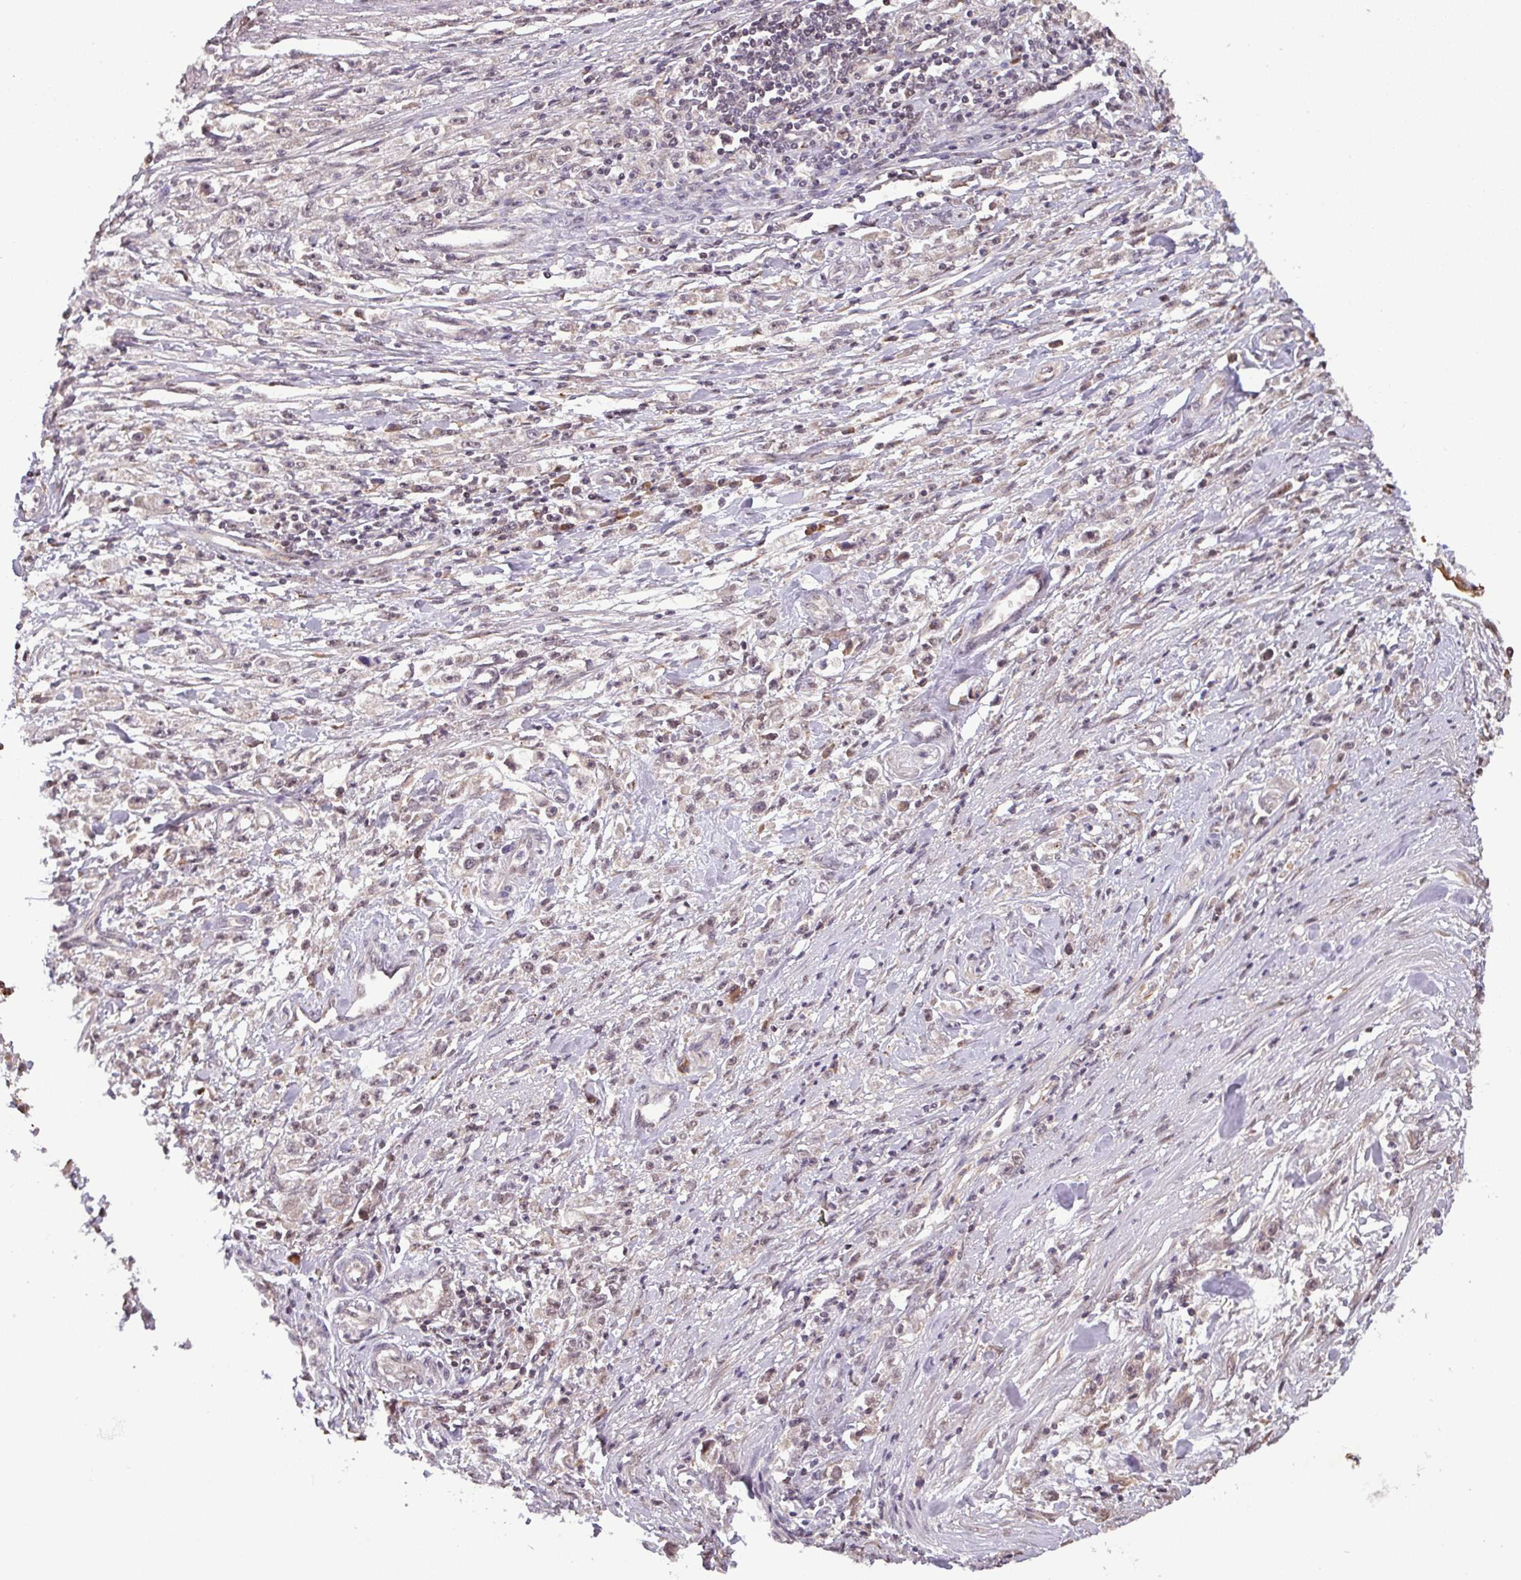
{"staining": {"intensity": "weak", "quantity": "<25%", "location": "nuclear"}, "tissue": "stomach cancer", "cell_type": "Tumor cells", "image_type": "cancer", "snomed": [{"axis": "morphology", "description": "Adenocarcinoma, NOS"}, {"axis": "topography", "description": "Stomach"}], "caption": "Human adenocarcinoma (stomach) stained for a protein using IHC exhibits no staining in tumor cells.", "gene": "NOB1", "patient": {"sex": "female", "age": 59}}